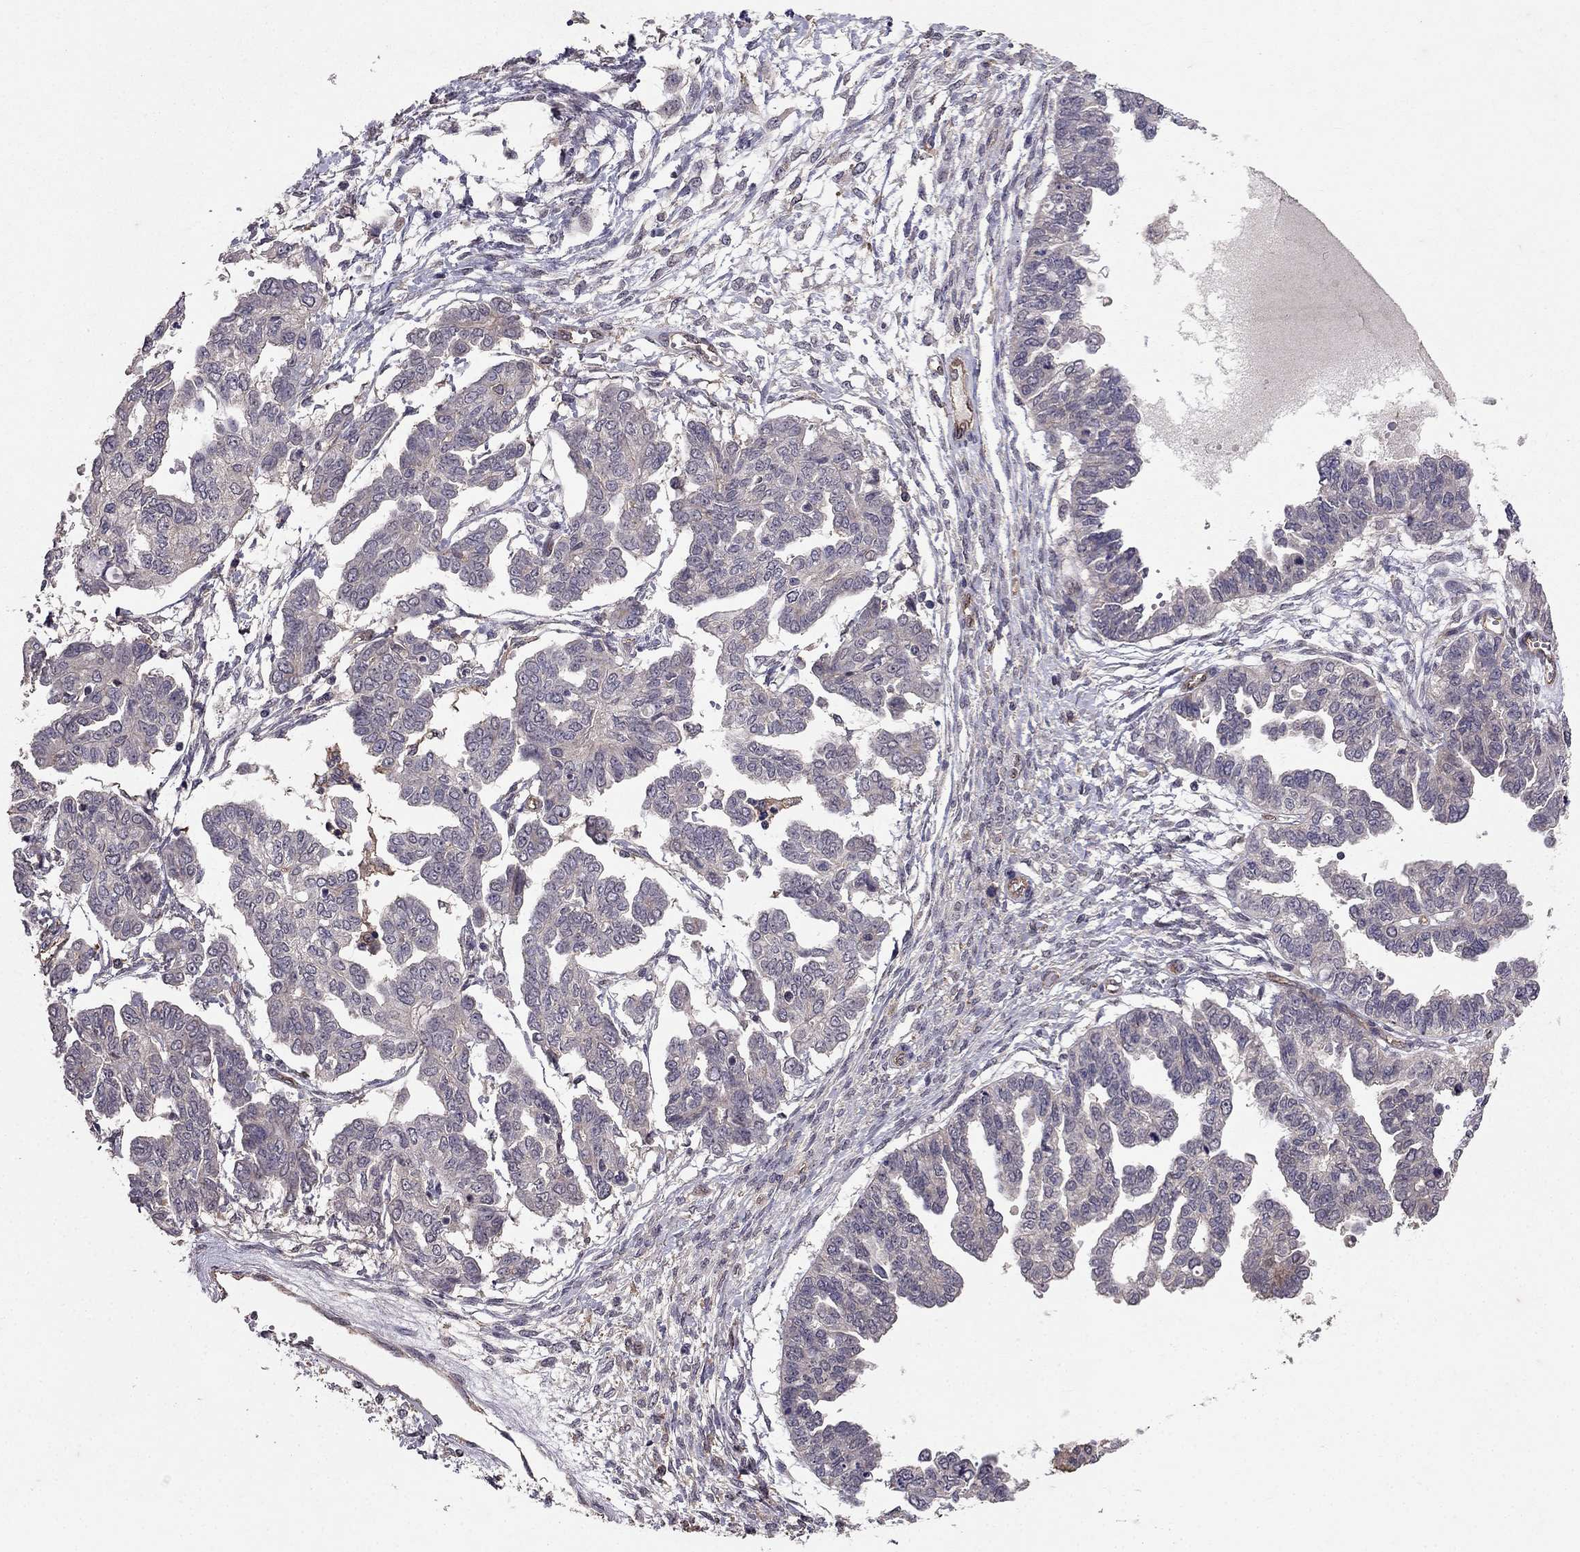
{"staining": {"intensity": "negative", "quantity": "none", "location": "none"}, "tissue": "ovarian cancer", "cell_type": "Tumor cells", "image_type": "cancer", "snomed": [{"axis": "morphology", "description": "Cystadenocarcinoma, serous, NOS"}, {"axis": "topography", "description": "Ovary"}], "caption": "Immunohistochemistry histopathology image of neoplastic tissue: human ovarian serous cystadenocarcinoma stained with DAB shows no significant protein positivity in tumor cells.", "gene": "RASIP1", "patient": {"sex": "female", "age": 53}}